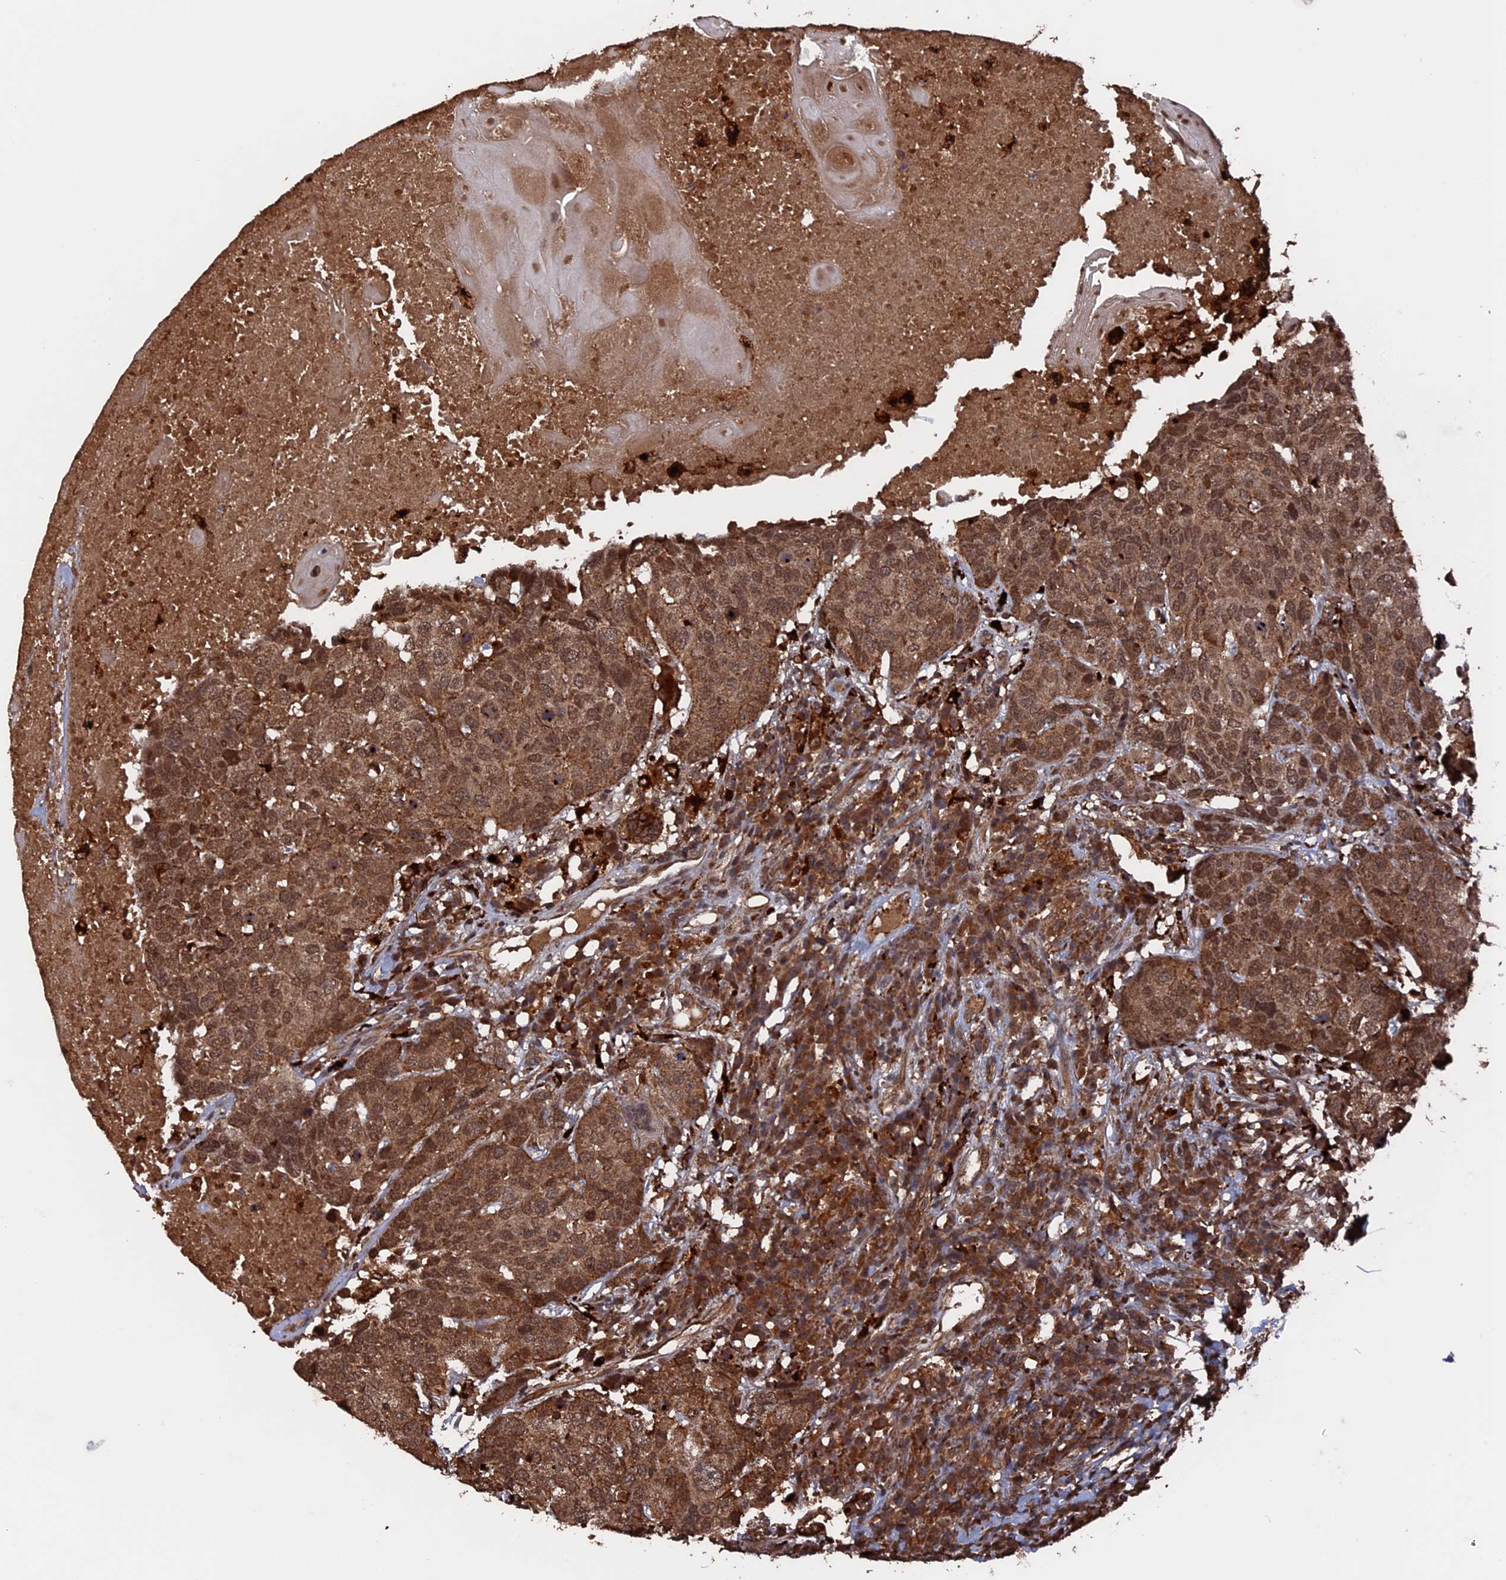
{"staining": {"intensity": "moderate", "quantity": ">75%", "location": "cytoplasmic/membranous,nuclear"}, "tissue": "head and neck cancer", "cell_type": "Tumor cells", "image_type": "cancer", "snomed": [{"axis": "morphology", "description": "Squamous cell carcinoma, NOS"}, {"axis": "topography", "description": "Head-Neck"}], "caption": "Squamous cell carcinoma (head and neck) was stained to show a protein in brown. There is medium levels of moderate cytoplasmic/membranous and nuclear staining in about >75% of tumor cells. Ihc stains the protein of interest in brown and the nuclei are stained blue.", "gene": "TELO2", "patient": {"sex": "male", "age": 66}}